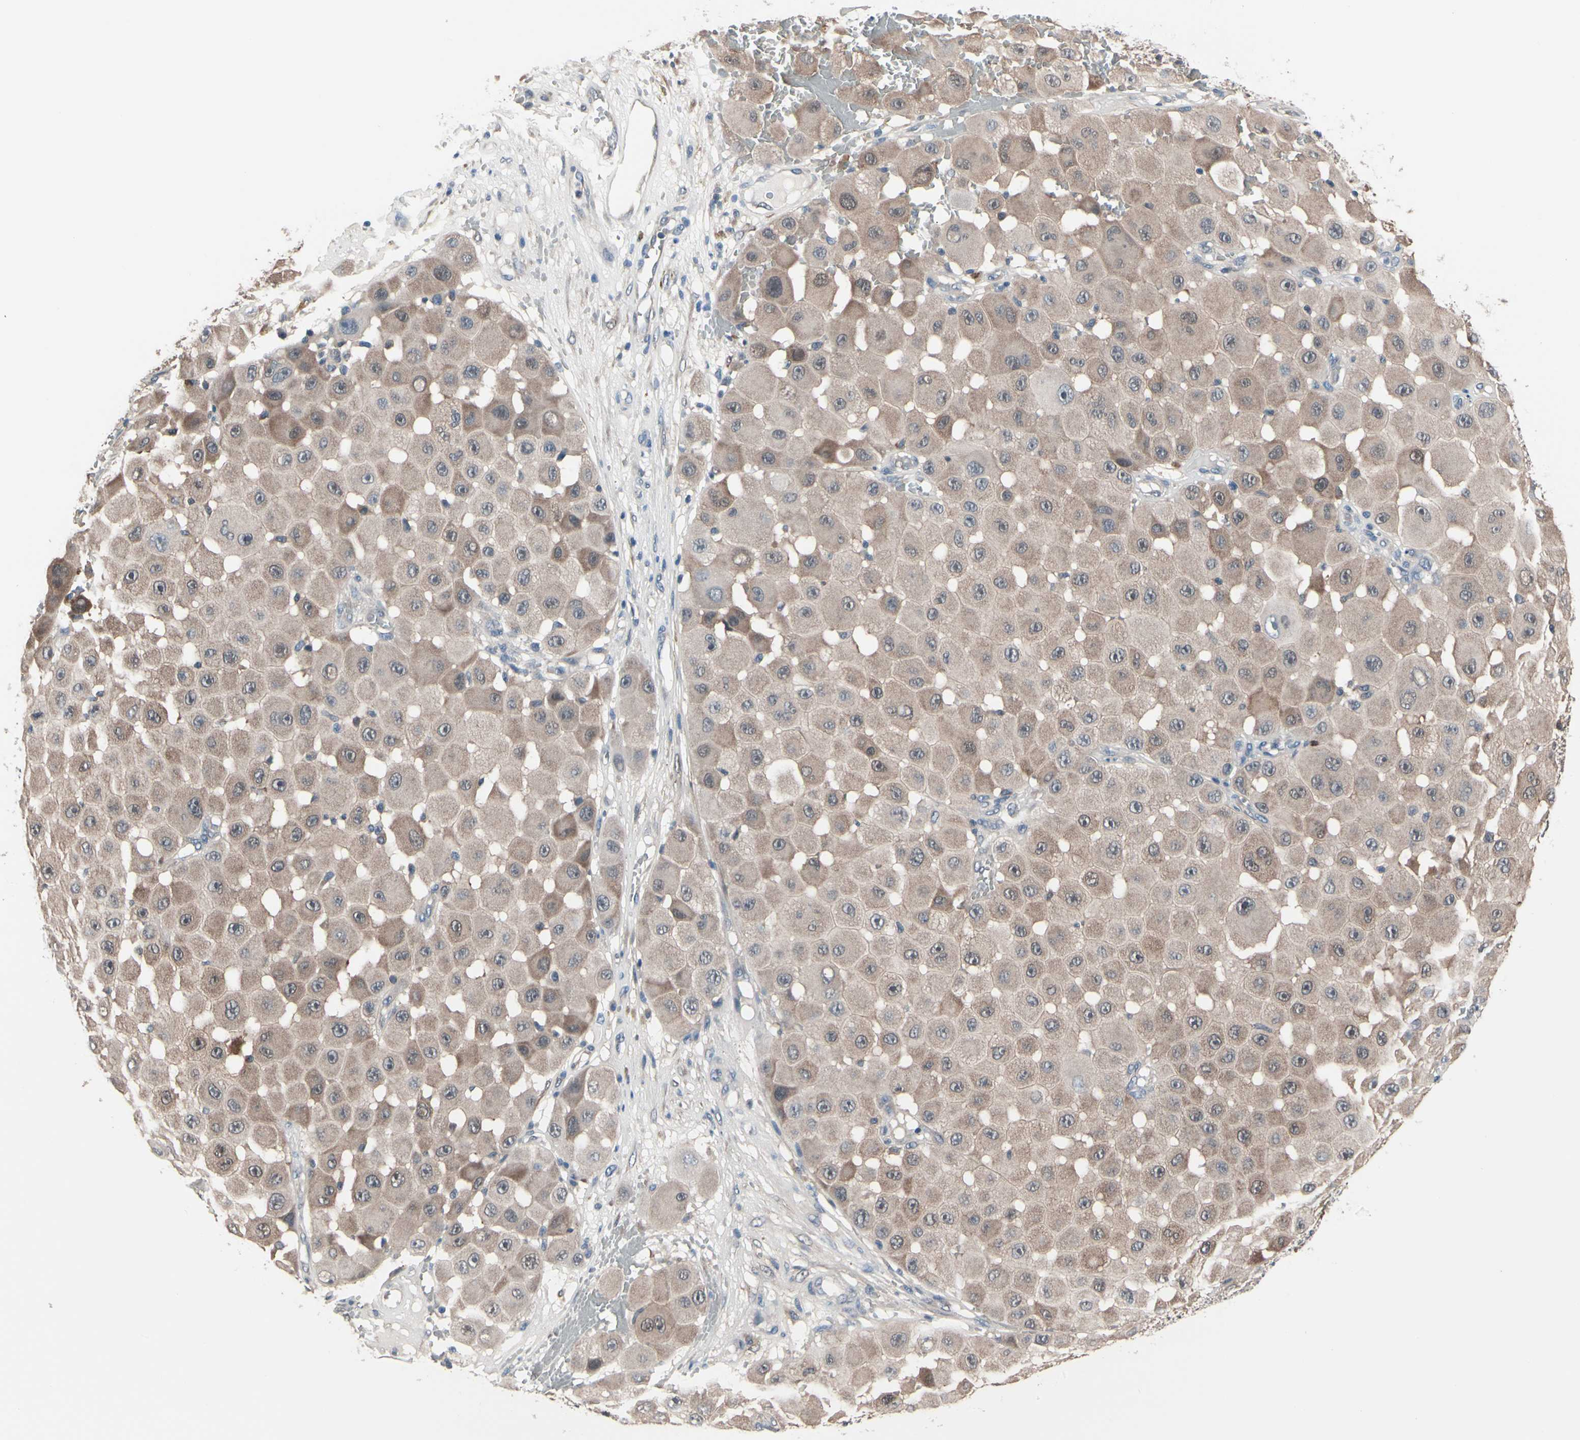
{"staining": {"intensity": "moderate", "quantity": ">75%", "location": "cytoplasmic/membranous"}, "tissue": "melanoma", "cell_type": "Tumor cells", "image_type": "cancer", "snomed": [{"axis": "morphology", "description": "Malignant melanoma, NOS"}, {"axis": "topography", "description": "Skin"}], "caption": "A brown stain highlights moderate cytoplasmic/membranous positivity of a protein in human malignant melanoma tumor cells.", "gene": "PRDX6", "patient": {"sex": "female", "age": 81}}